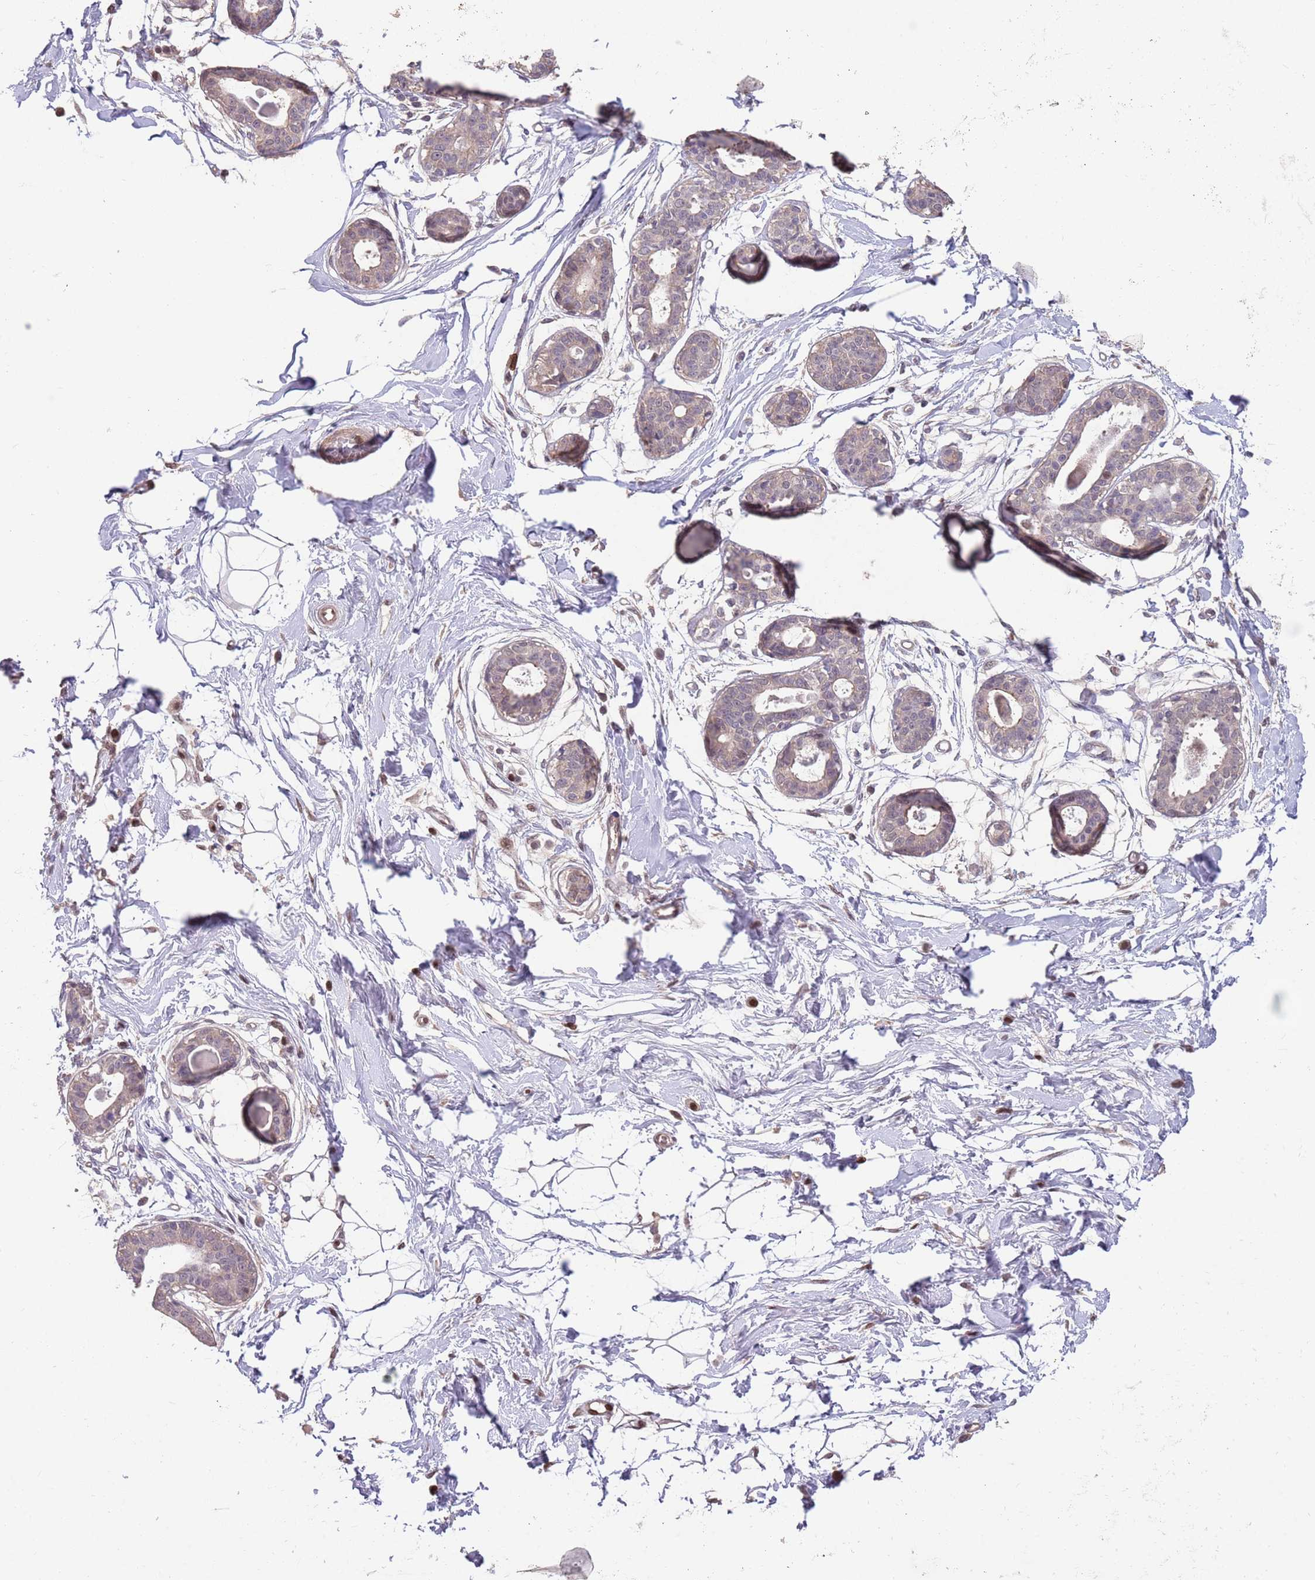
{"staining": {"intensity": "weak", "quantity": "25%-75%", "location": "cytoplasmic/membranous"}, "tissue": "breast", "cell_type": "Adipocytes", "image_type": "normal", "snomed": [{"axis": "morphology", "description": "Normal tissue, NOS"}, {"axis": "topography", "description": "Breast"}], "caption": "The micrograph reveals staining of unremarkable breast, revealing weak cytoplasmic/membranous protein positivity (brown color) within adipocytes.", "gene": "MEI1", "patient": {"sex": "female", "age": 45}}